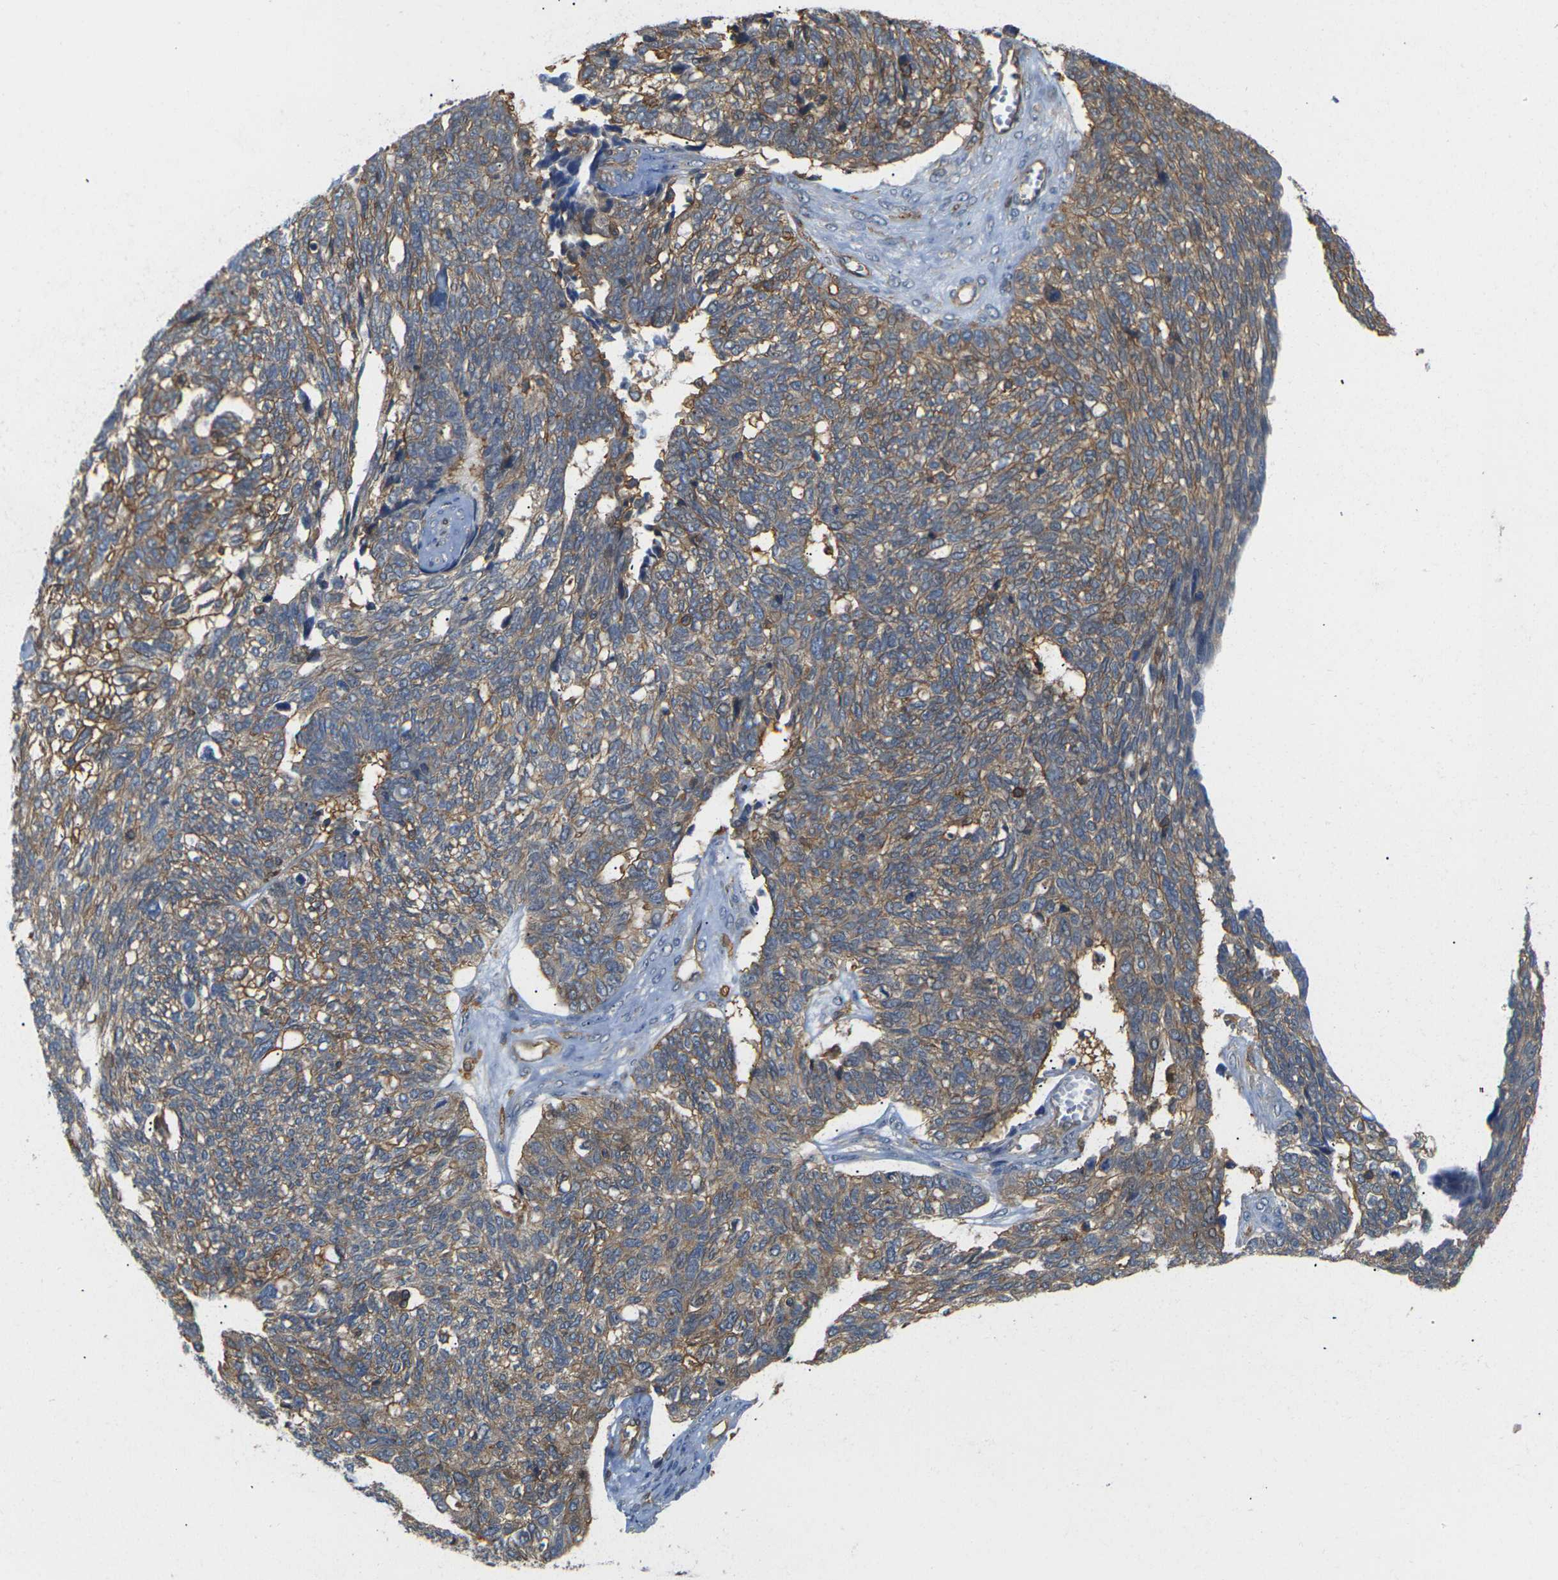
{"staining": {"intensity": "moderate", "quantity": ">75%", "location": "cytoplasmic/membranous"}, "tissue": "ovarian cancer", "cell_type": "Tumor cells", "image_type": "cancer", "snomed": [{"axis": "morphology", "description": "Cystadenocarcinoma, serous, NOS"}, {"axis": "topography", "description": "Ovary"}], "caption": "Tumor cells display moderate cytoplasmic/membranous positivity in about >75% of cells in ovarian cancer.", "gene": "IQGAP1", "patient": {"sex": "female", "age": 79}}